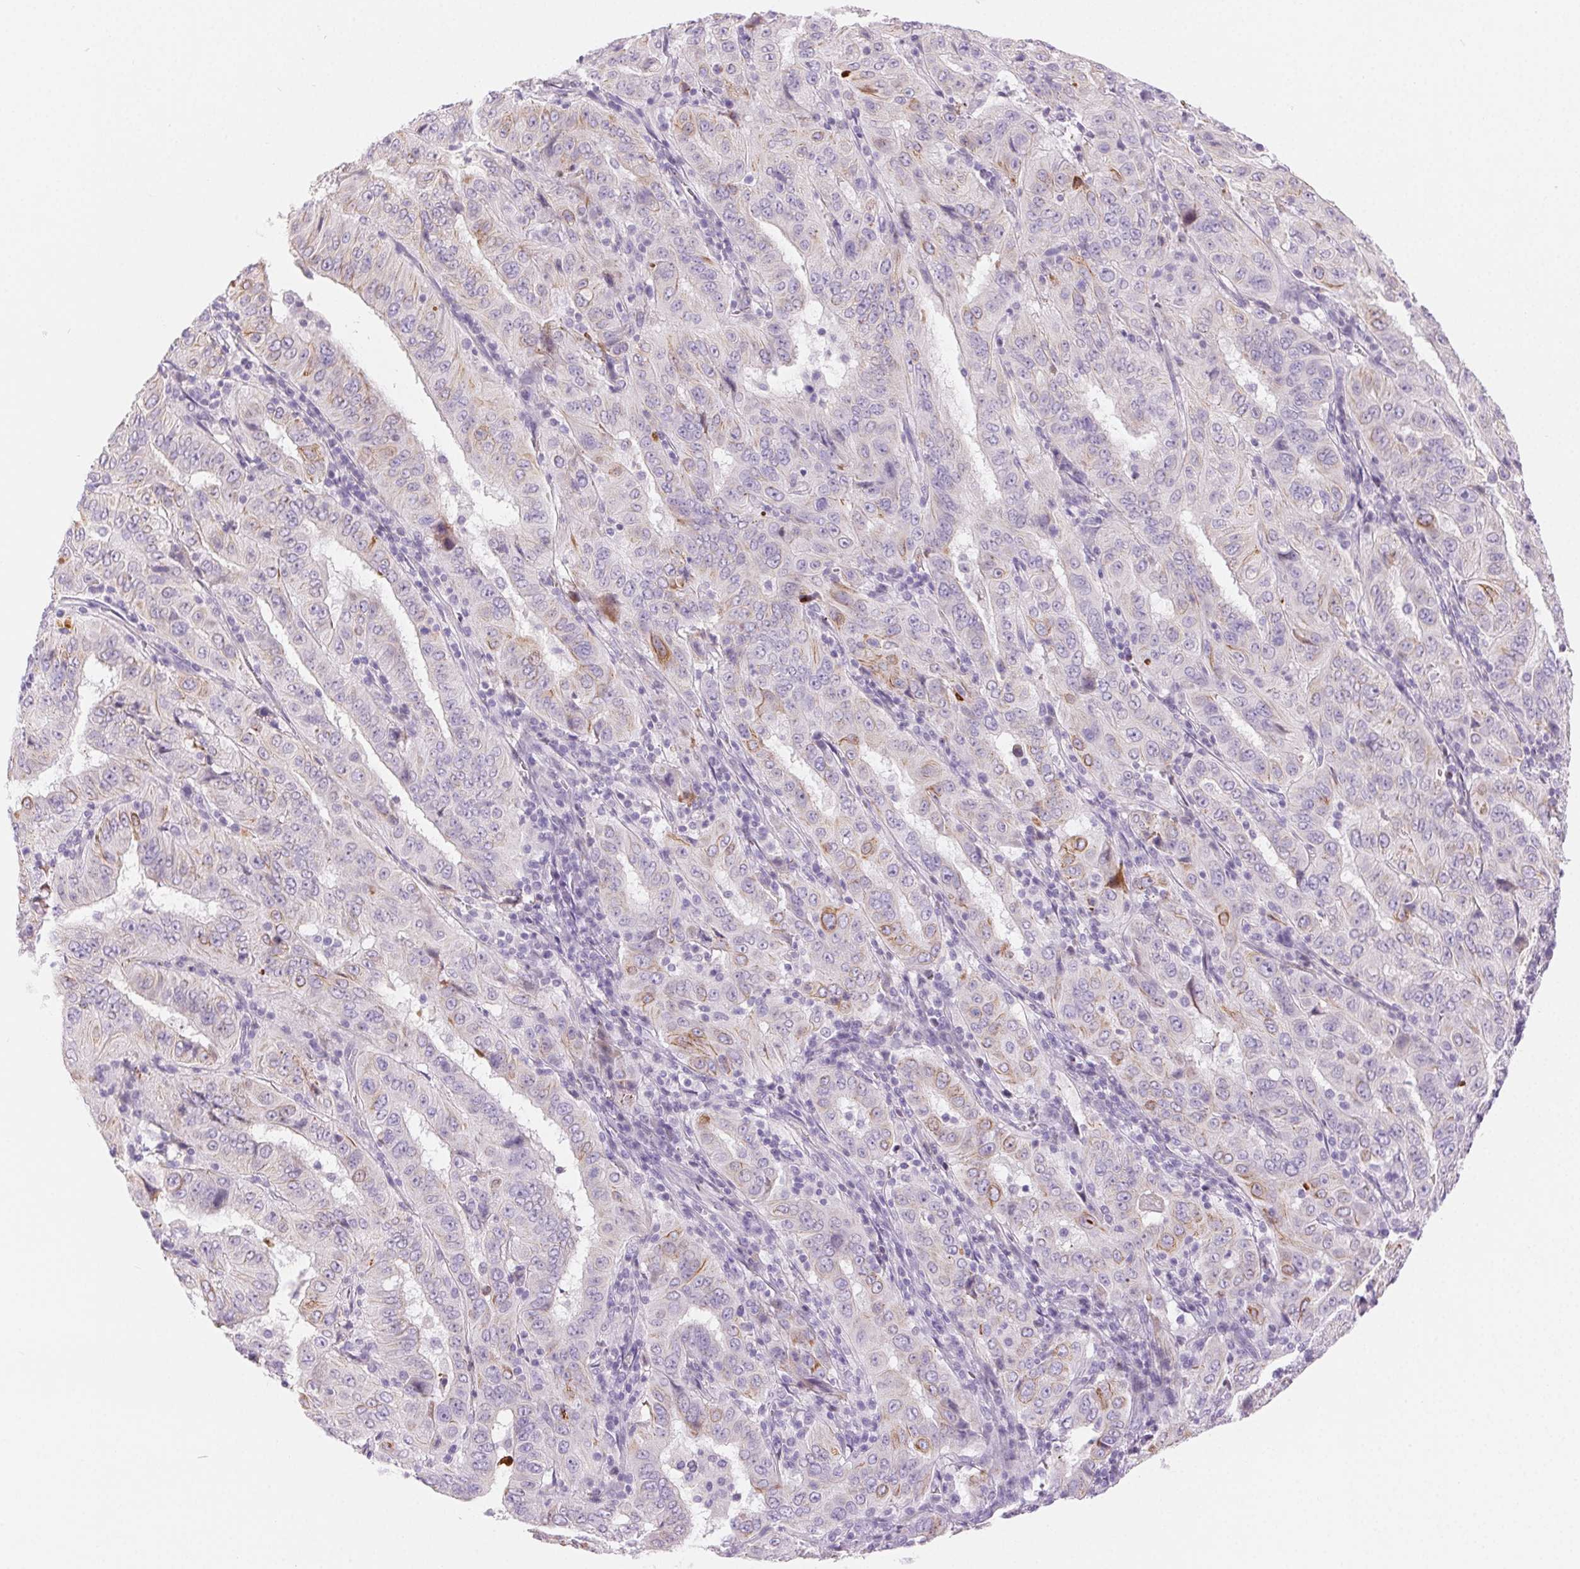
{"staining": {"intensity": "moderate", "quantity": "<25%", "location": "cytoplasmic/membranous"}, "tissue": "pancreatic cancer", "cell_type": "Tumor cells", "image_type": "cancer", "snomed": [{"axis": "morphology", "description": "Adenocarcinoma, NOS"}, {"axis": "topography", "description": "Pancreas"}], "caption": "Brown immunohistochemical staining in human pancreatic cancer exhibits moderate cytoplasmic/membranous positivity in approximately <25% of tumor cells.", "gene": "CLDN16", "patient": {"sex": "male", "age": 63}}